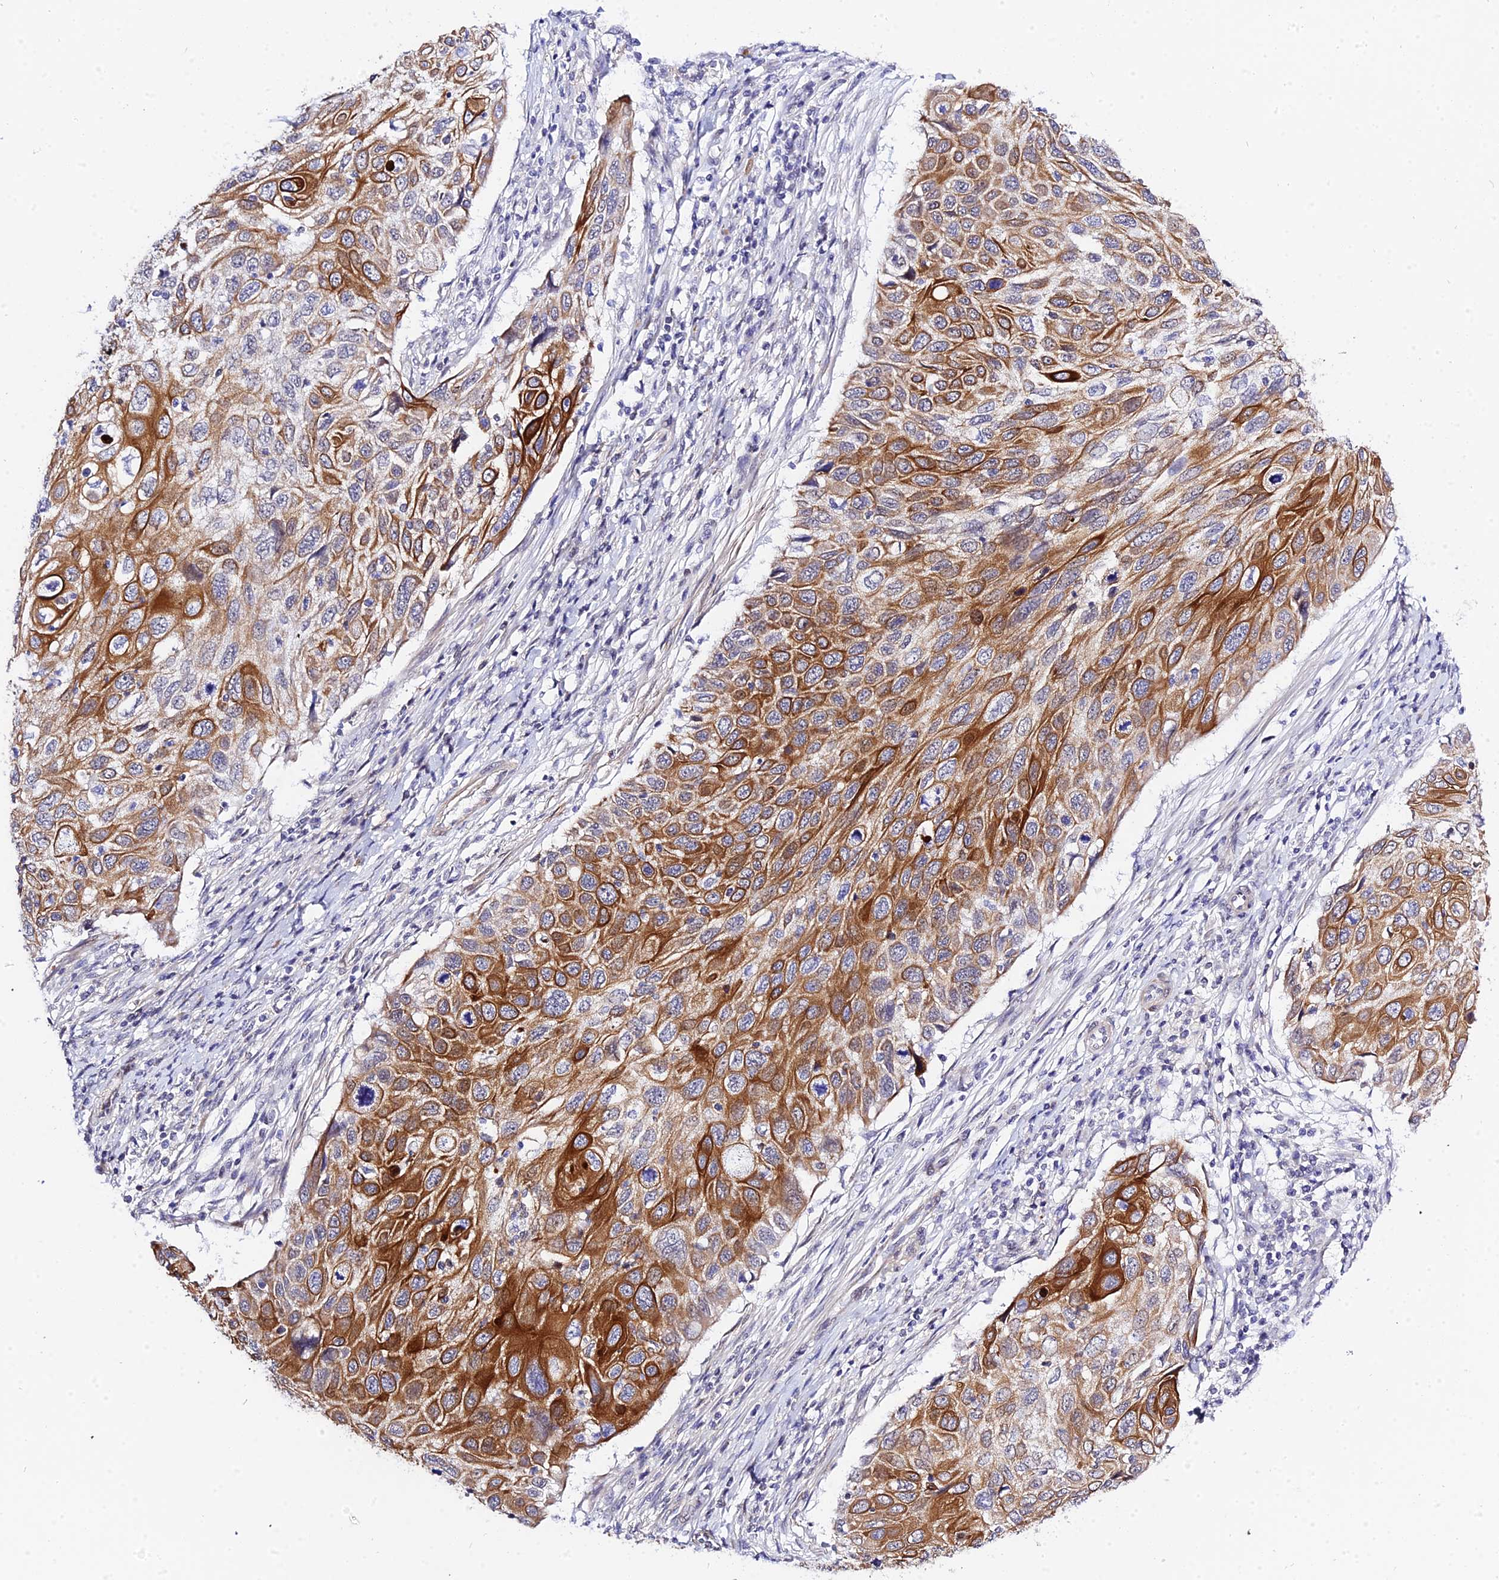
{"staining": {"intensity": "strong", "quantity": "25%-75%", "location": "cytoplasmic/membranous"}, "tissue": "cervical cancer", "cell_type": "Tumor cells", "image_type": "cancer", "snomed": [{"axis": "morphology", "description": "Squamous cell carcinoma, NOS"}, {"axis": "topography", "description": "Cervix"}], "caption": "High-magnification brightfield microscopy of cervical cancer (squamous cell carcinoma) stained with DAB (3,3'-diaminobenzidine) (brown) and counterstained with hematoxylin (blue). tumor cells exhibit strong cytoplasmic/membranous staining is seen in approximately25%-75% of cells.", "gene": "ZNF628", "patient": {"sex": "female", "age": 70}}